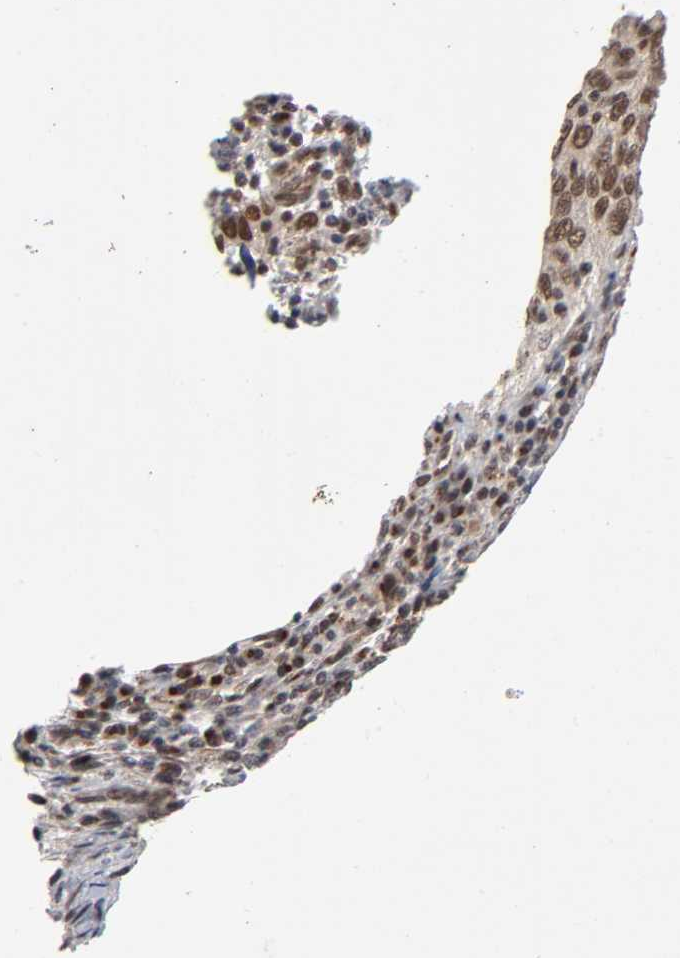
{"staining": {"intensity": "moderate", "quantity": ">75%", "location": "nuclear"}, "tissue": "cervical cancer", "cell_type": "Tumor cells", "image_type": "cancer", "snomed": [{"axis": "morphology", "description": "Squamous cell carcinoma, NOS"}, {"axis": "topography", "description": "Cervix"}], "caption": "Squamous cell carcinoma (cervical) stained with immunohistochemistry shows moderate nuclear staining in about >75% of tumor cells. (DAB (3,3'-diaminobenzidine) = brown stain, brightfield microscopy at high magnification).", "gene": "EP300", "patient": {"sex": "female", "age": 27}}